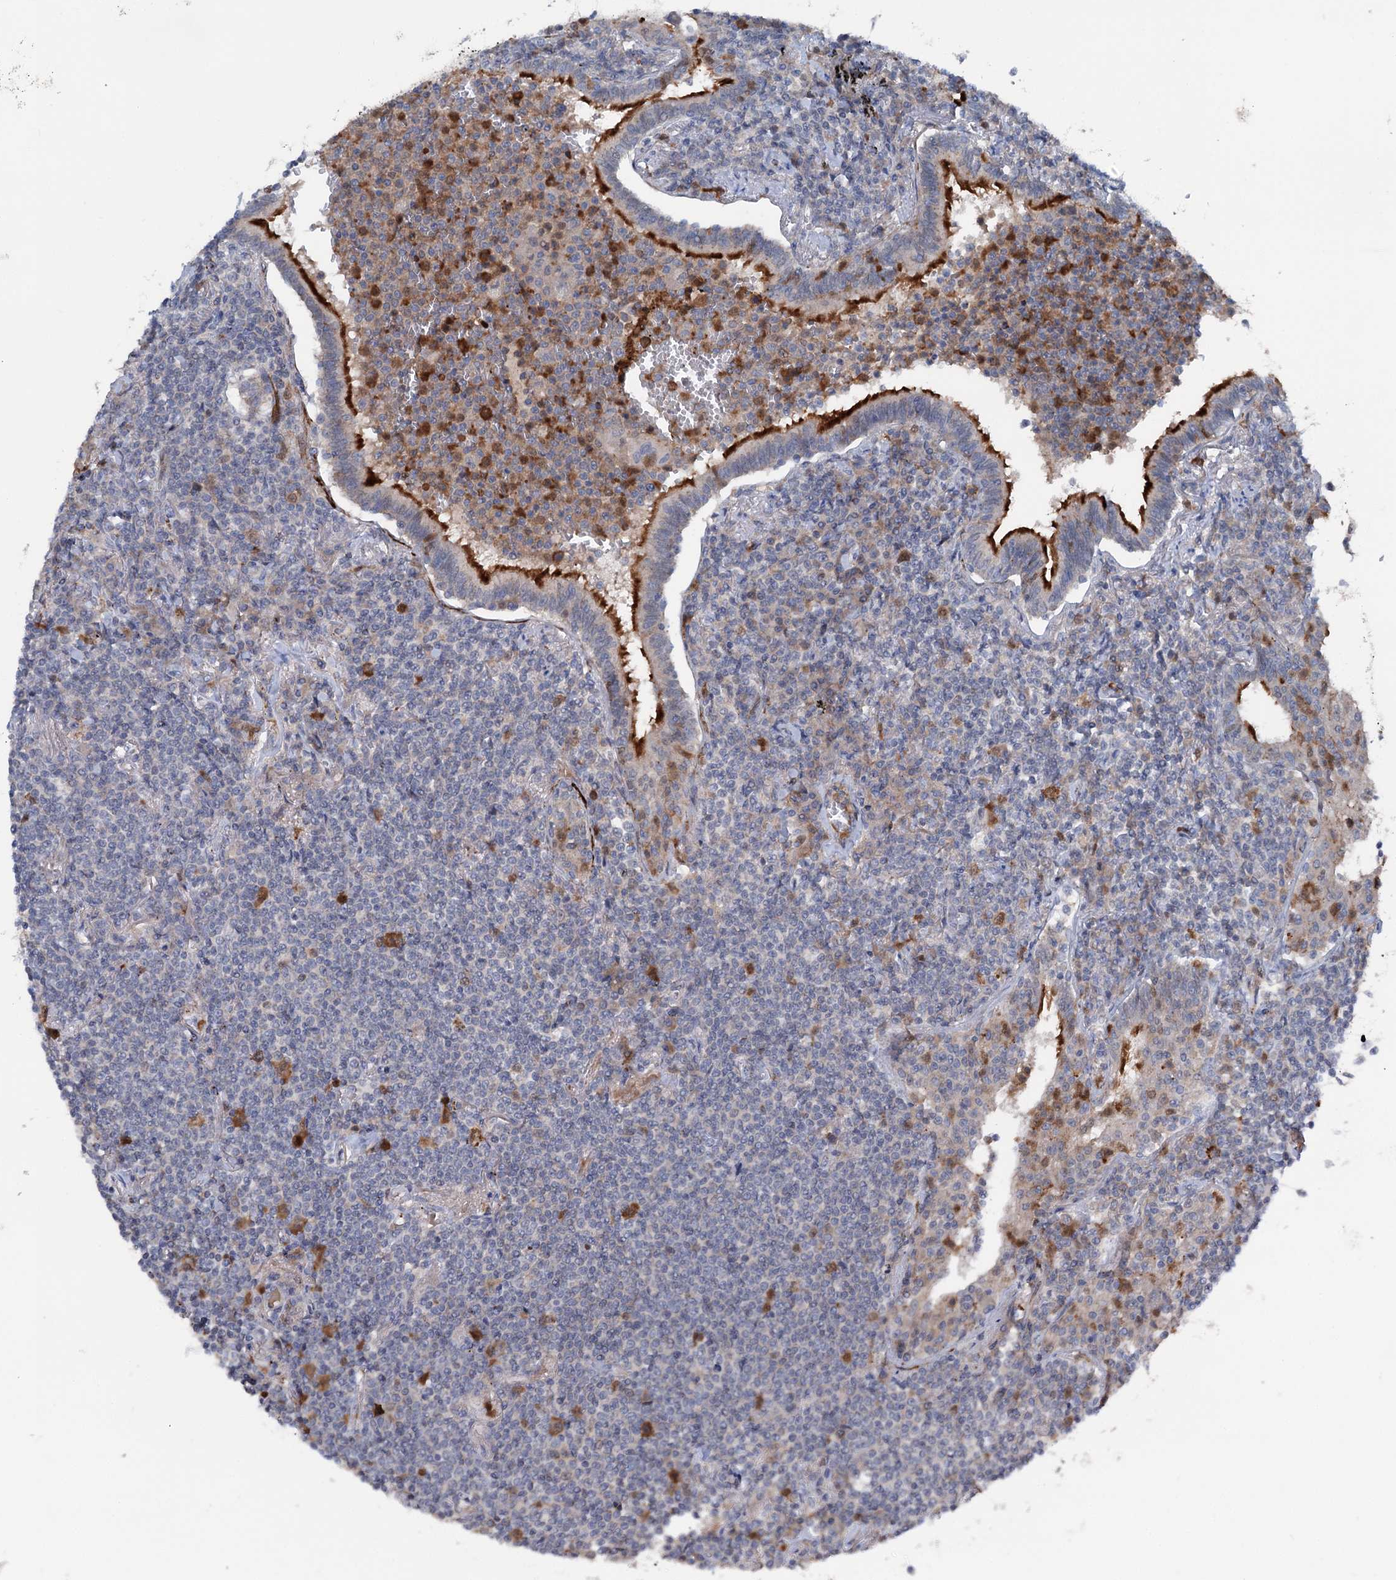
{"staining": {"intensity": "negative", "quantity": "none", "location": "none"}, "tissue": "lymphoma", "cell_type": "Tumor cells", "image_type": "cancer", "snomed": [{"axis": "morphology", "description": "Malignant lymphoma, non-Hodgkin's type, Low grade"}, {"axis": "topography", "description": "Lung"}], "caption": "Malignant lymphoma, non-Hodgkin's type (low-grade) was stained to show a protein in brown. There is no significant positivity in tumor cells. (Immunohistochemistry (ihc), brightfield microscopy, high magnification).", "gene": "NCAPD2", "patient": {"sex": "female", "age": 71}}